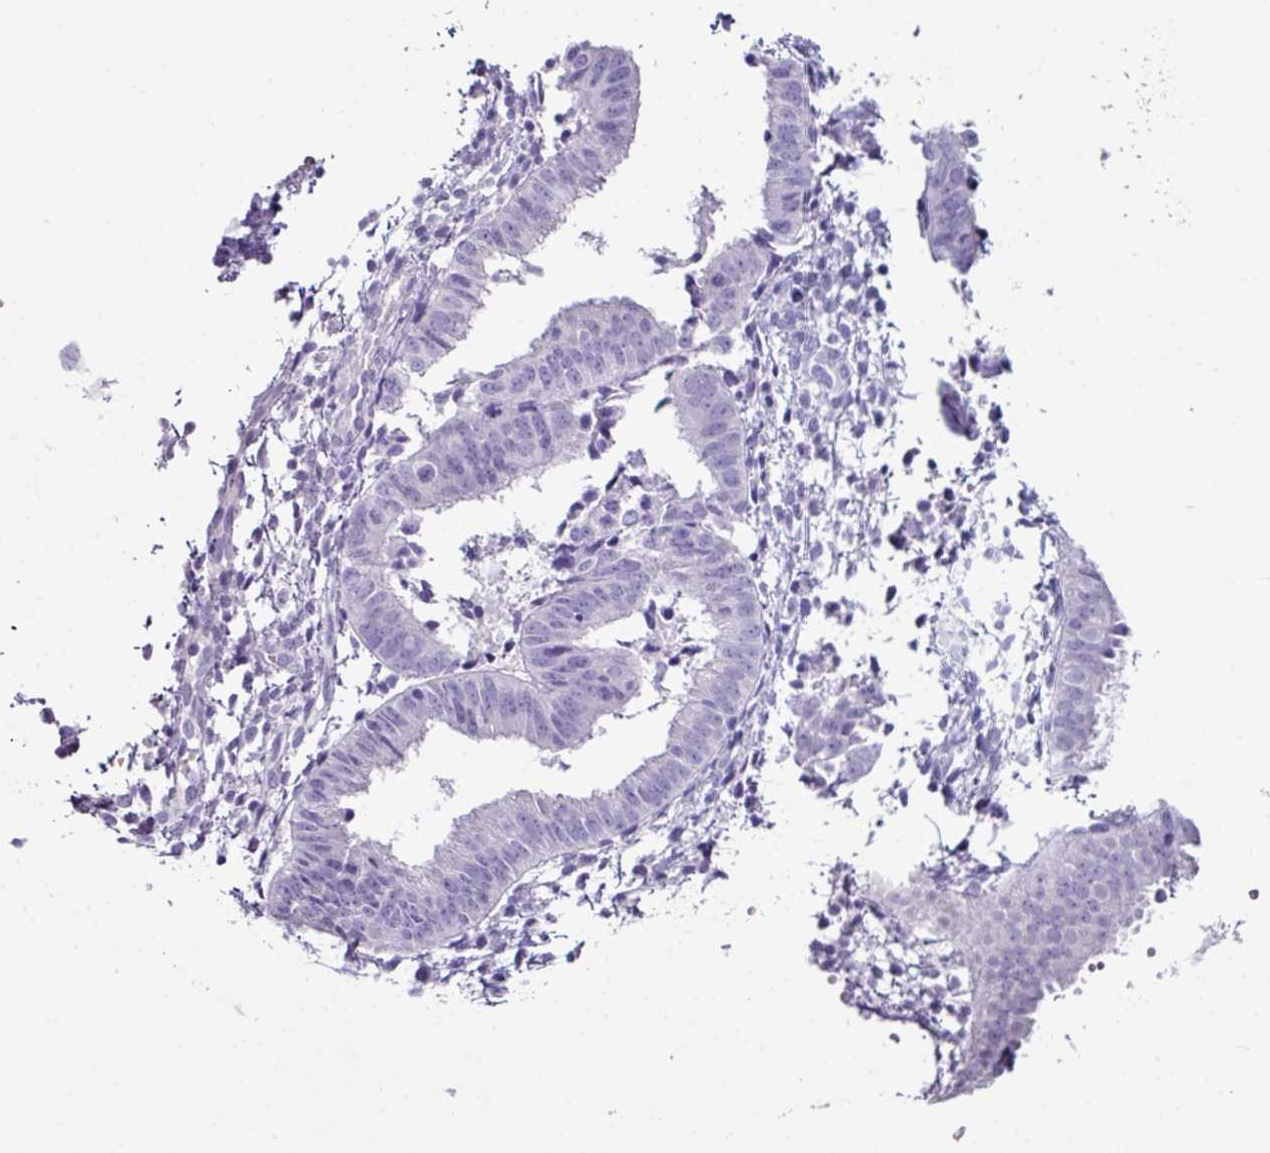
{"staining": {"intensity": "negative", "quantity": "none", "location": "none"}, "tissue": "endometrium", "cell_type": "Cells in endometrial stroma", "image_type": "normal", "snomed": [{"axis": "morphology", "description": "Normal tissue, NOS"}, {"axis": "topography", "description": "Endometrium"}], "caption": "Micrograph shows no protein expression in cells in endometrial stroma of benign endometrium. (Stains: DAB immunohistochemistry with hematoxylin counter stain, Microscopy: brightfield microscopy at high magnification).", "gene": "GLP2R", "patient": {"sex": "female", "age": 49}}